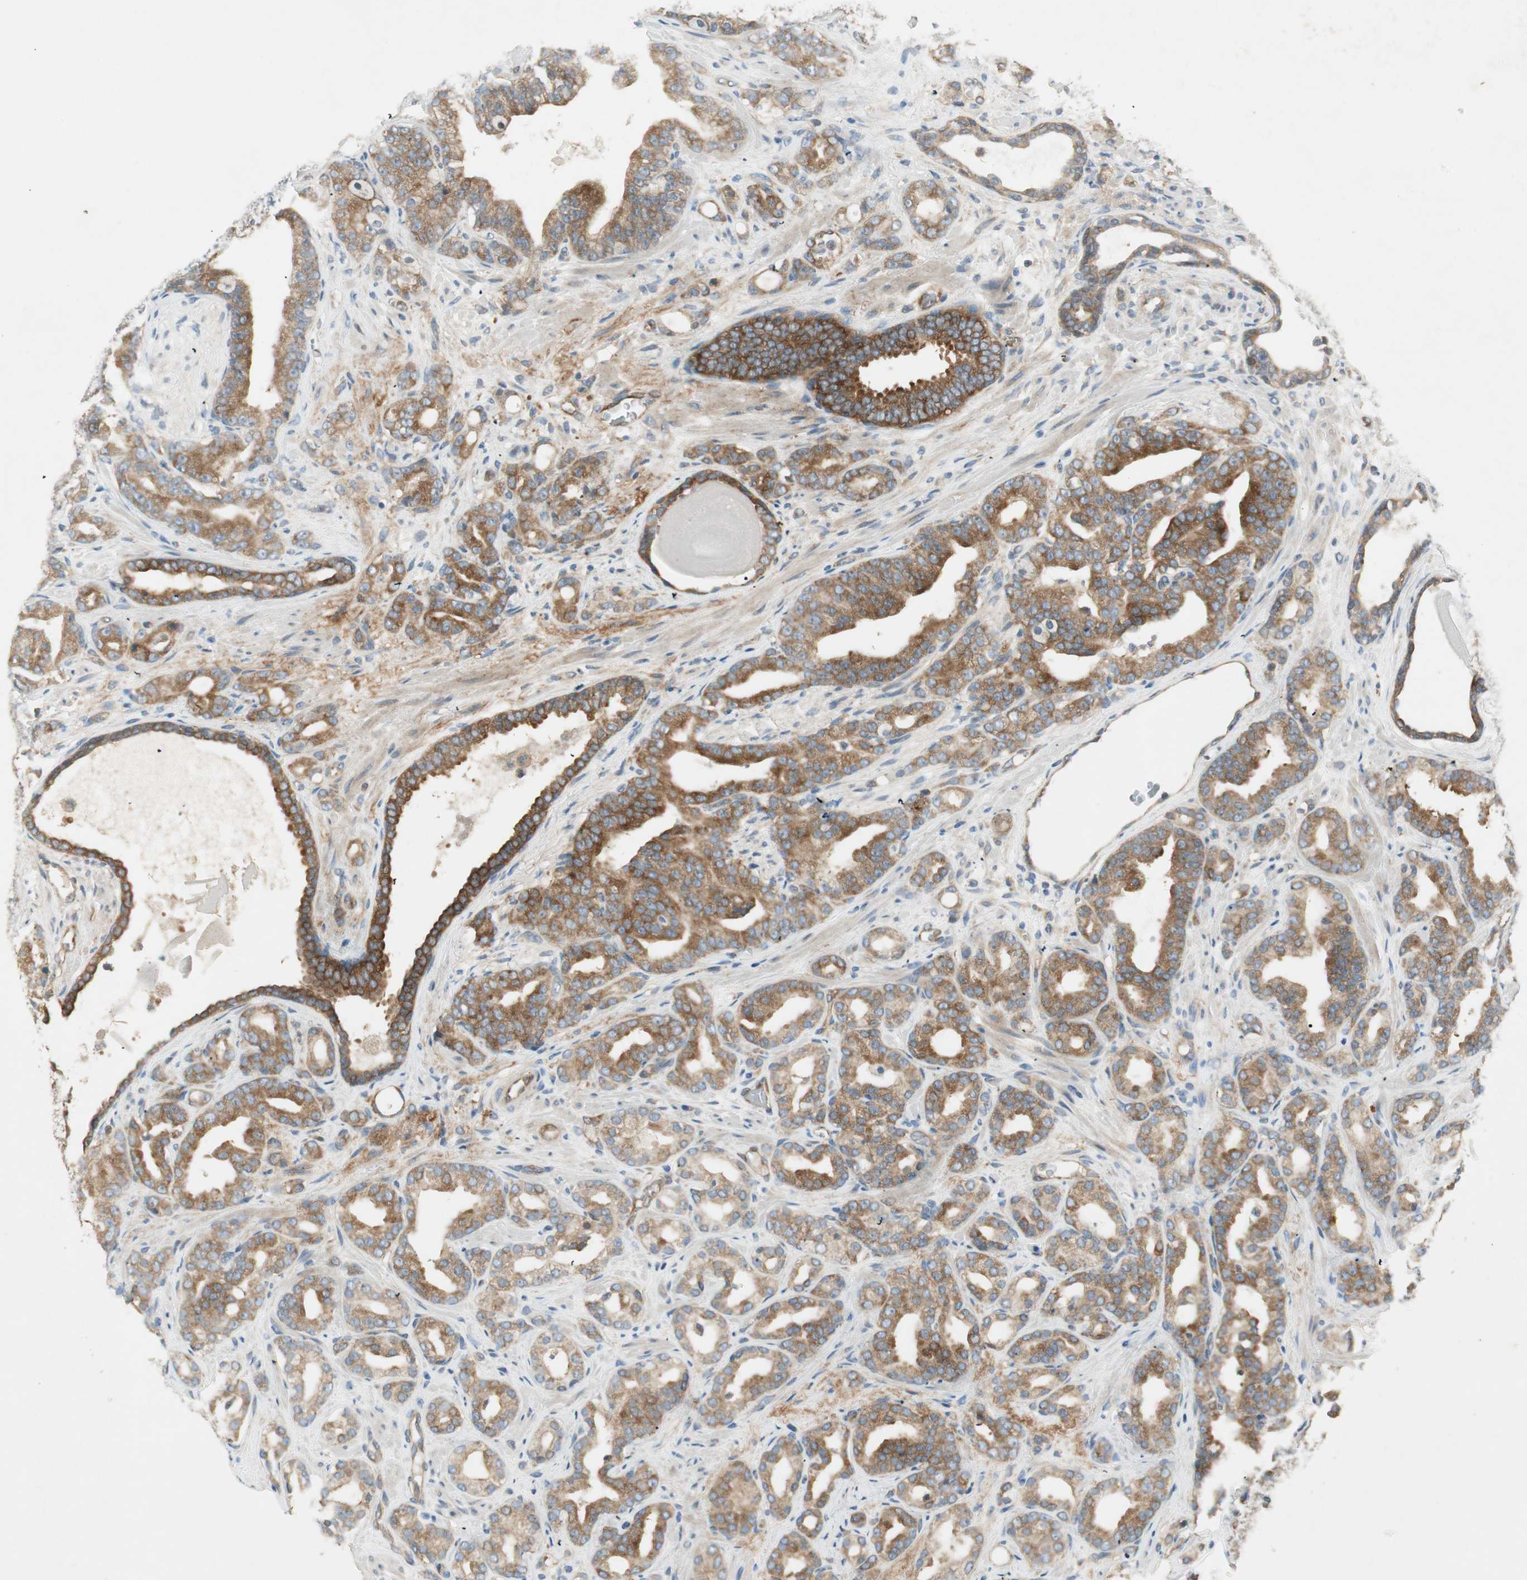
{"staining": {"intensity": "moderate", "quantity": ">75%", "location": "cytoplasmic/membranous"}, "tissue": "prostate cancer", "cell_type": "Tumor cells", "image_type": "cancer", "snomed": [{"axis": "morphology", "description": "Adenocarcinoma, Low grade"}, {"axis": "topography", "description": "Prostate"}], "caption": "Tumor cells exhibit moderate cytoplasmic/membranous expression in about >75% of cells in prostate cancer.", "gene": "STON1-GTF2A1L", "patient": {"sex": "male", "age": 63}}